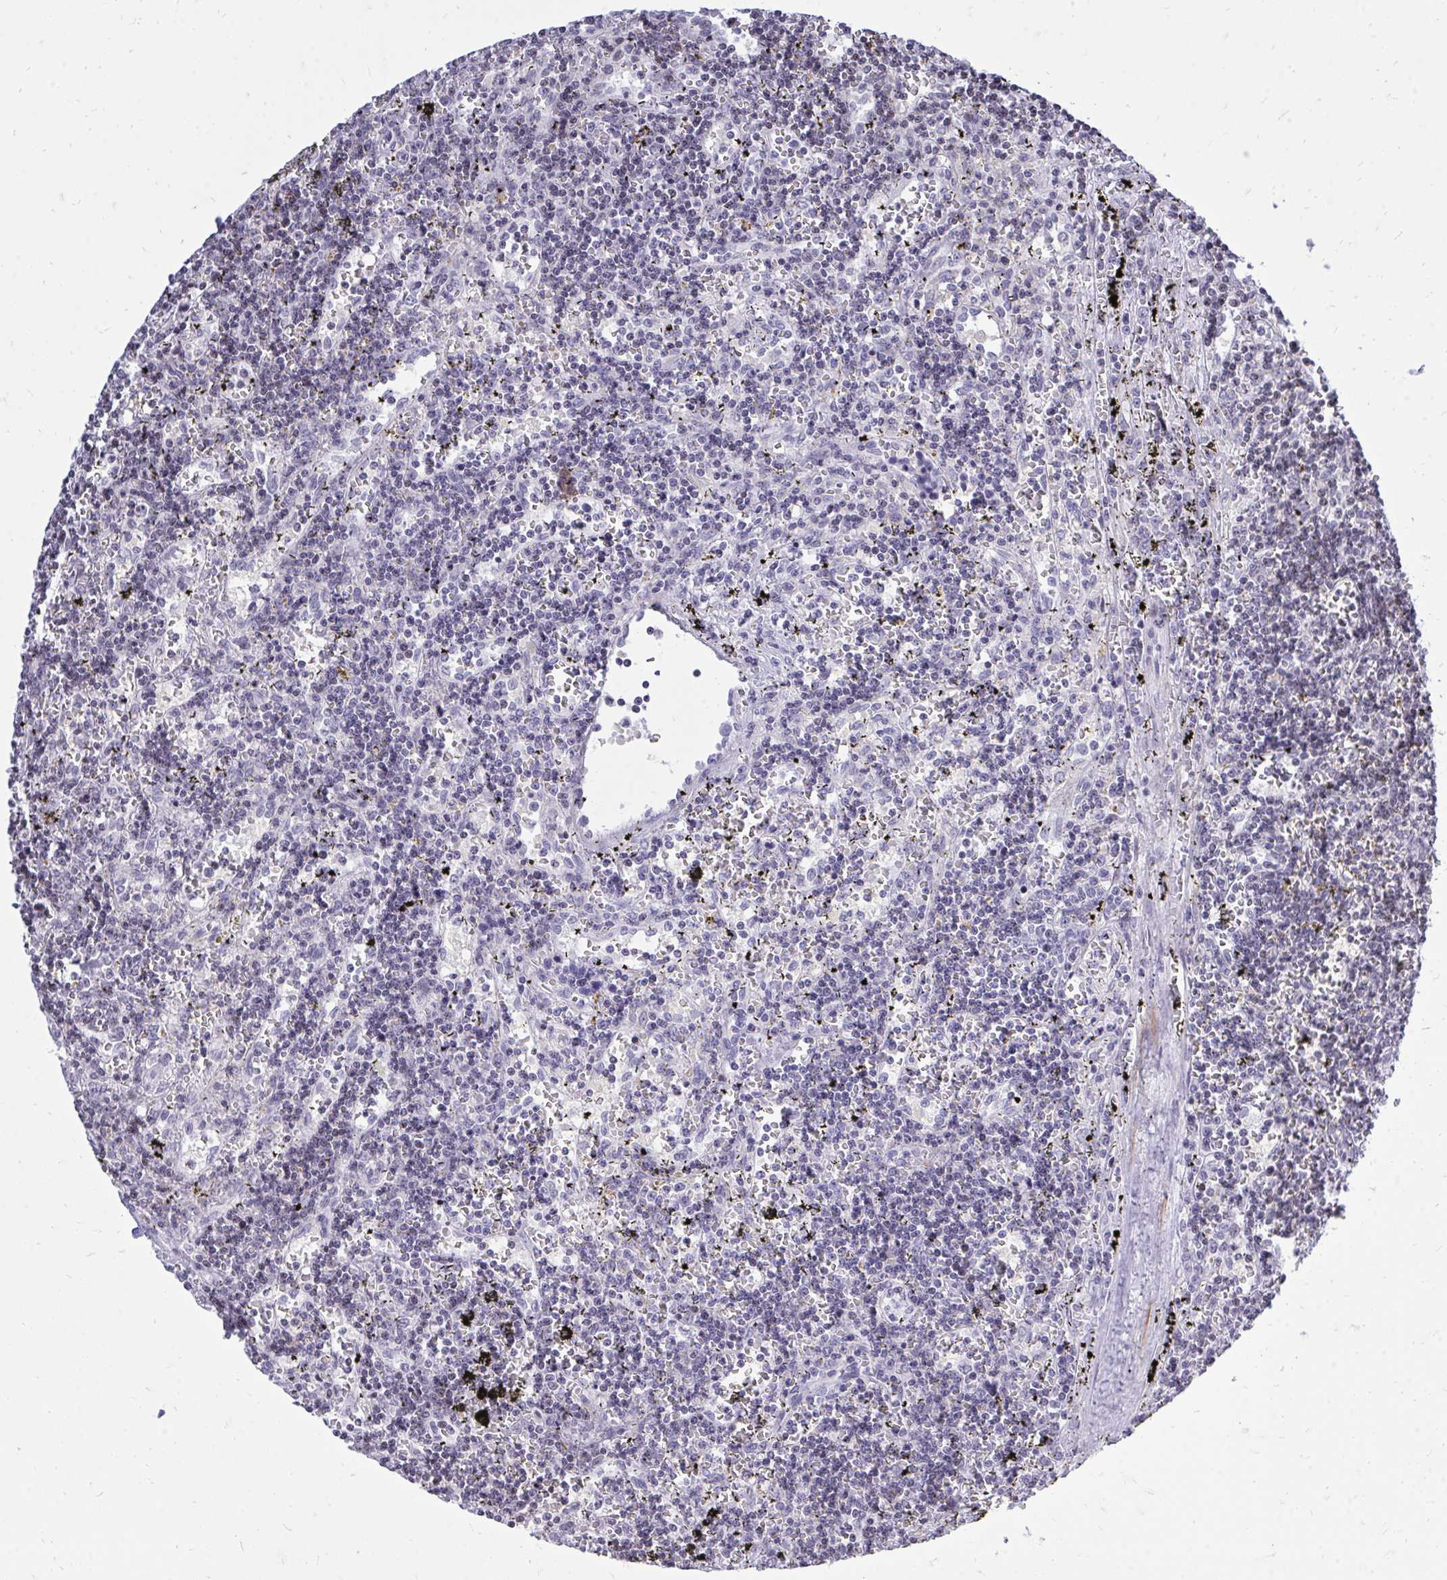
{"staining": {"intensity": "negative", "quantity": "none", "location": "none"}, "tissue": "lymphoma", "cell_type": "Tumor cells", "image_type": "cancer", "snomed": [{"axis": "morphology", "description": "Malignant lymphoma, non-Hodgkin's type, Low grade"}, {"axis": "topography", "description": "Spleen"}], "caption": "A photomicrograph of lymphoma stained for a protein exhibits no brown staining in tumor cells.", "gene": "GABRA1", "patient": {"sex": "male", "age": 60}}